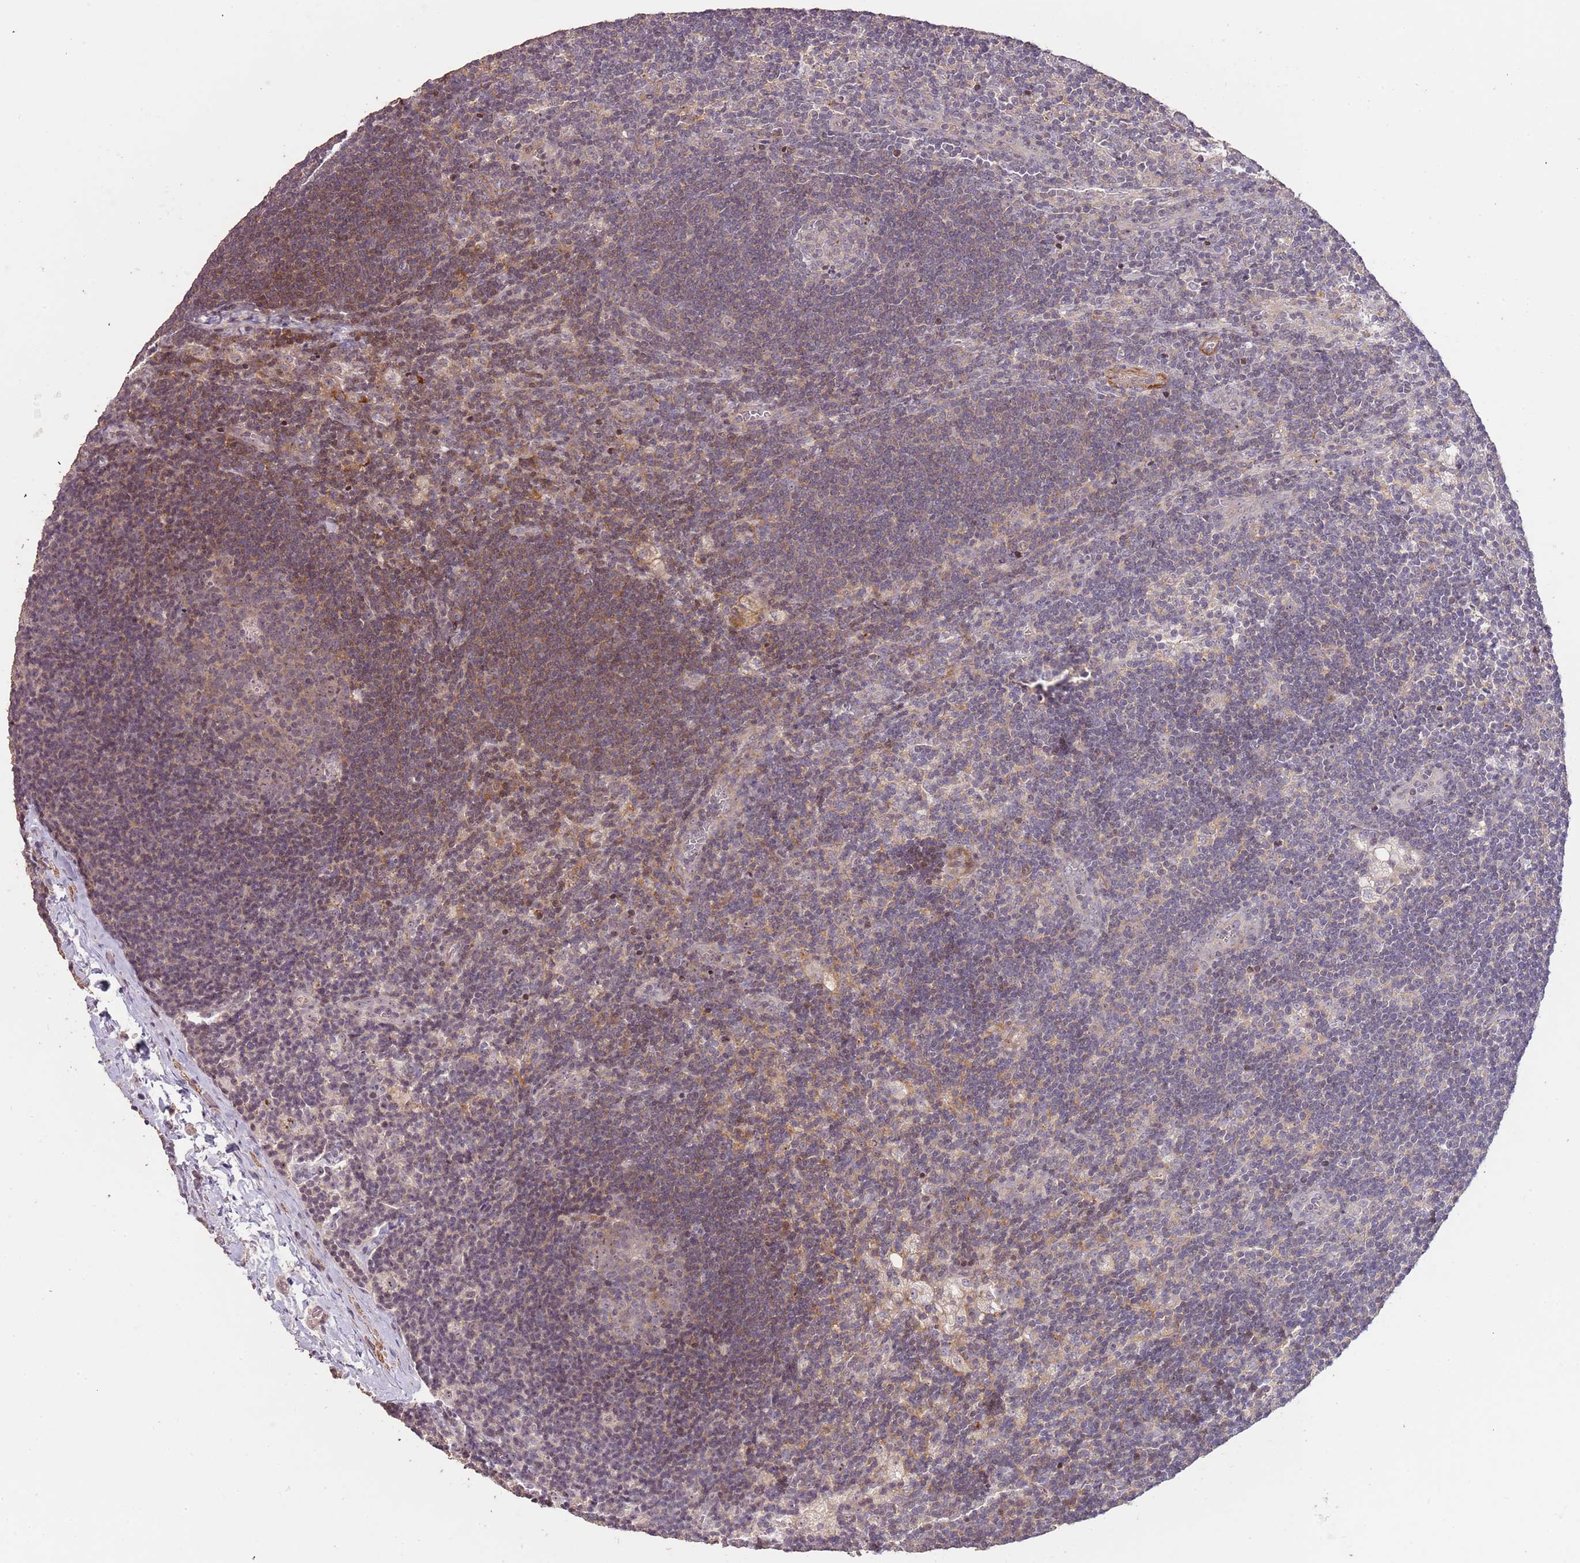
{"staining": {"intensity": "negative", "quantity": "none", "location": "none"}, "tissue": "lymph node", "cell_type": "Germinal center cells", "image_type": "normal", "snomed": [{"axis": "morphology", "description": "Normal tissue, NOS"}, {"axis": "topography", "description": "Lymph node"}], "caption": "Image shows no protein expression in germinal center cells of normal lymph node. Nuclei are stained in blue.", "gene": "ADTRP", "patient": {"sex": "male", "age": 24}}